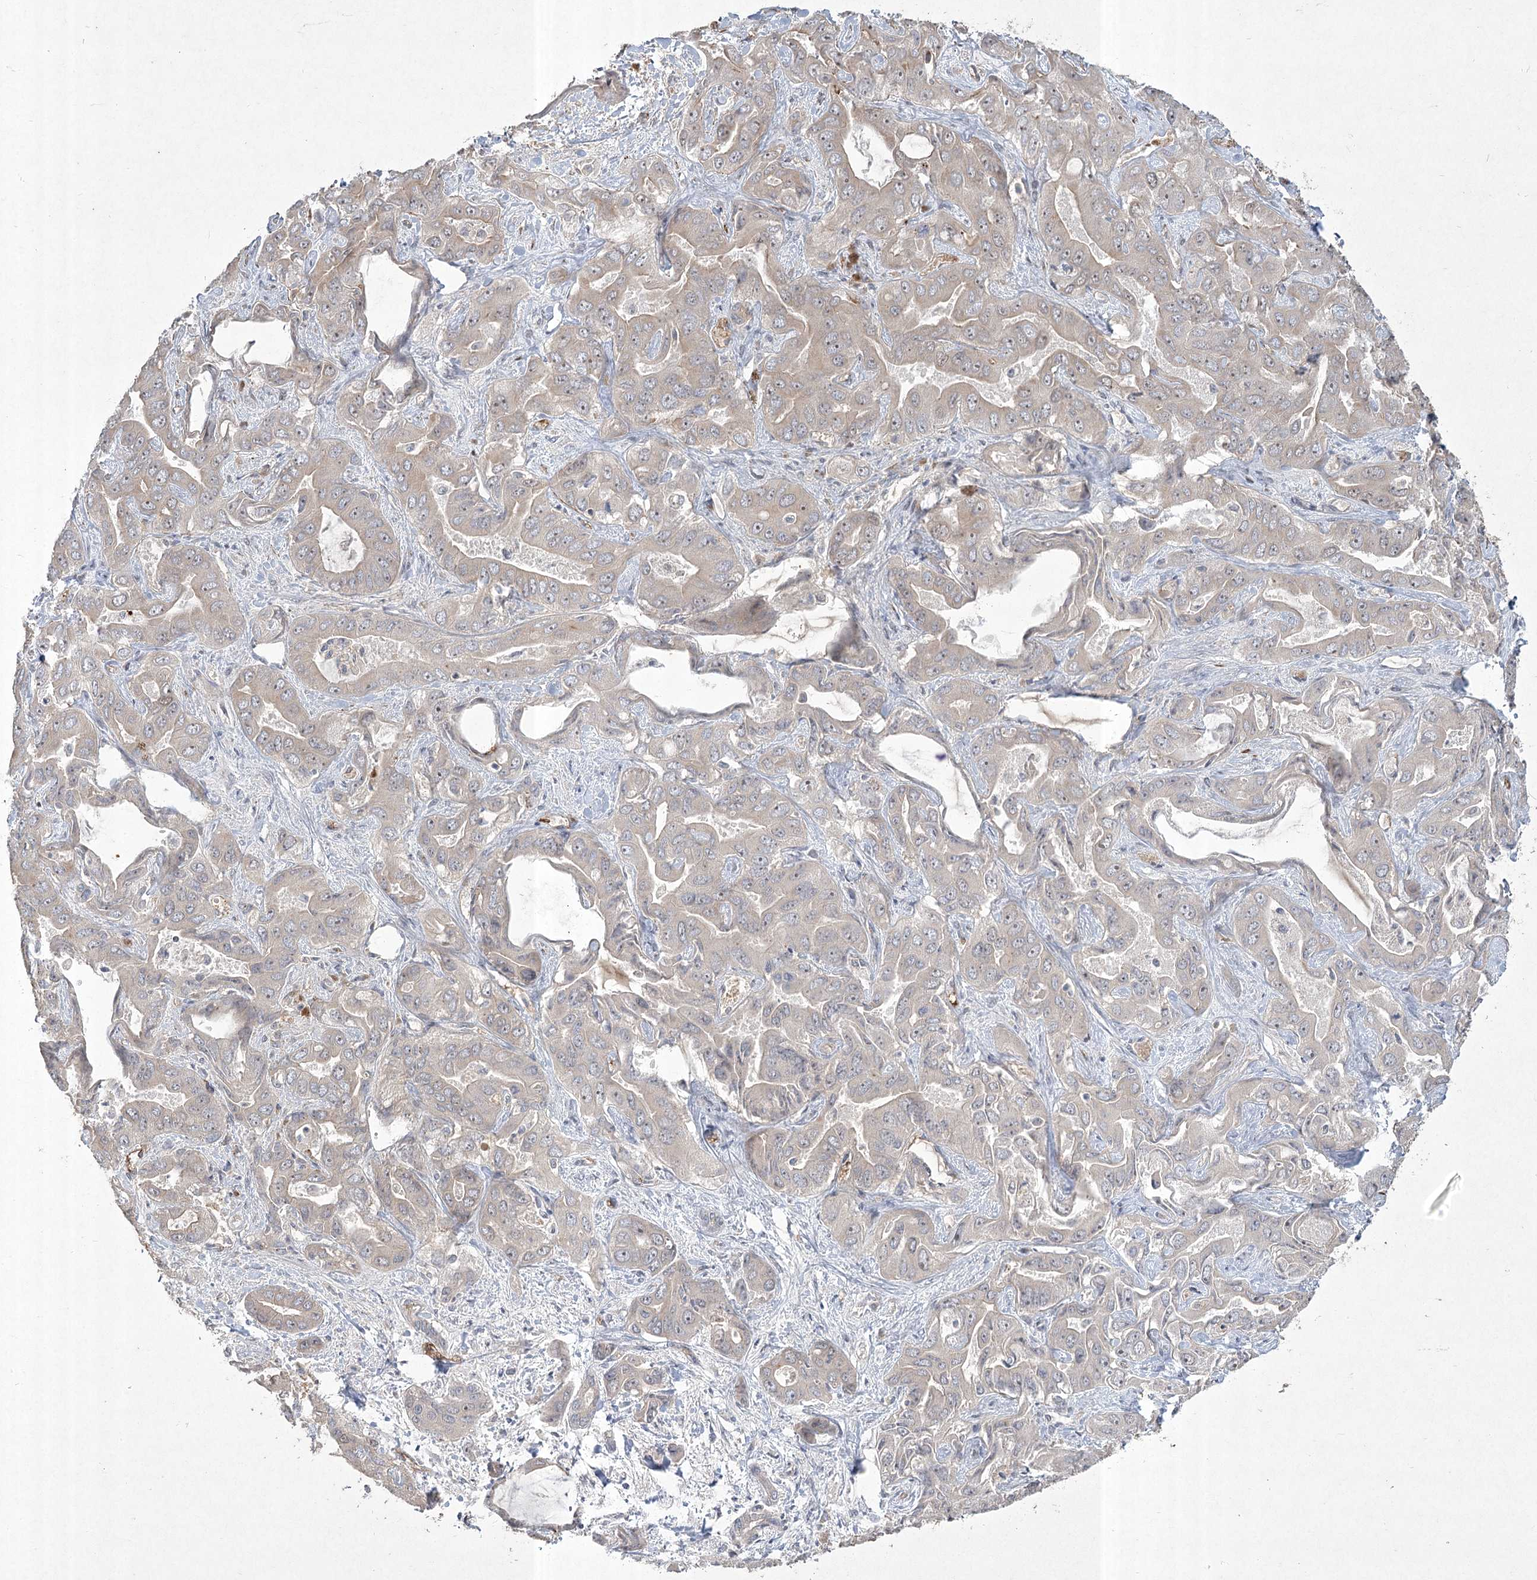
{"staining": {"intensity": "moderate", "quantity": "<25%", "location": "cytoplasmic/membranous"}, "tissue": "liver cancer", "cell_type": "Tumor cells", "image_type": "cancer", "snomed": [{"axis": "morphology", "description": "Cholangiocarcinoma"}, {"axis": "topography", "description": "Liver"}], "caption": "Liver cancer (cholangiocarcinoma) tissue shows moderate cytoplasmic/membranous staining in approximately <25% of tumor cells, visualized by immunohistochemistry.", "gene": "CPLANE1", "patient": {"sex": "female", "age": 52}}